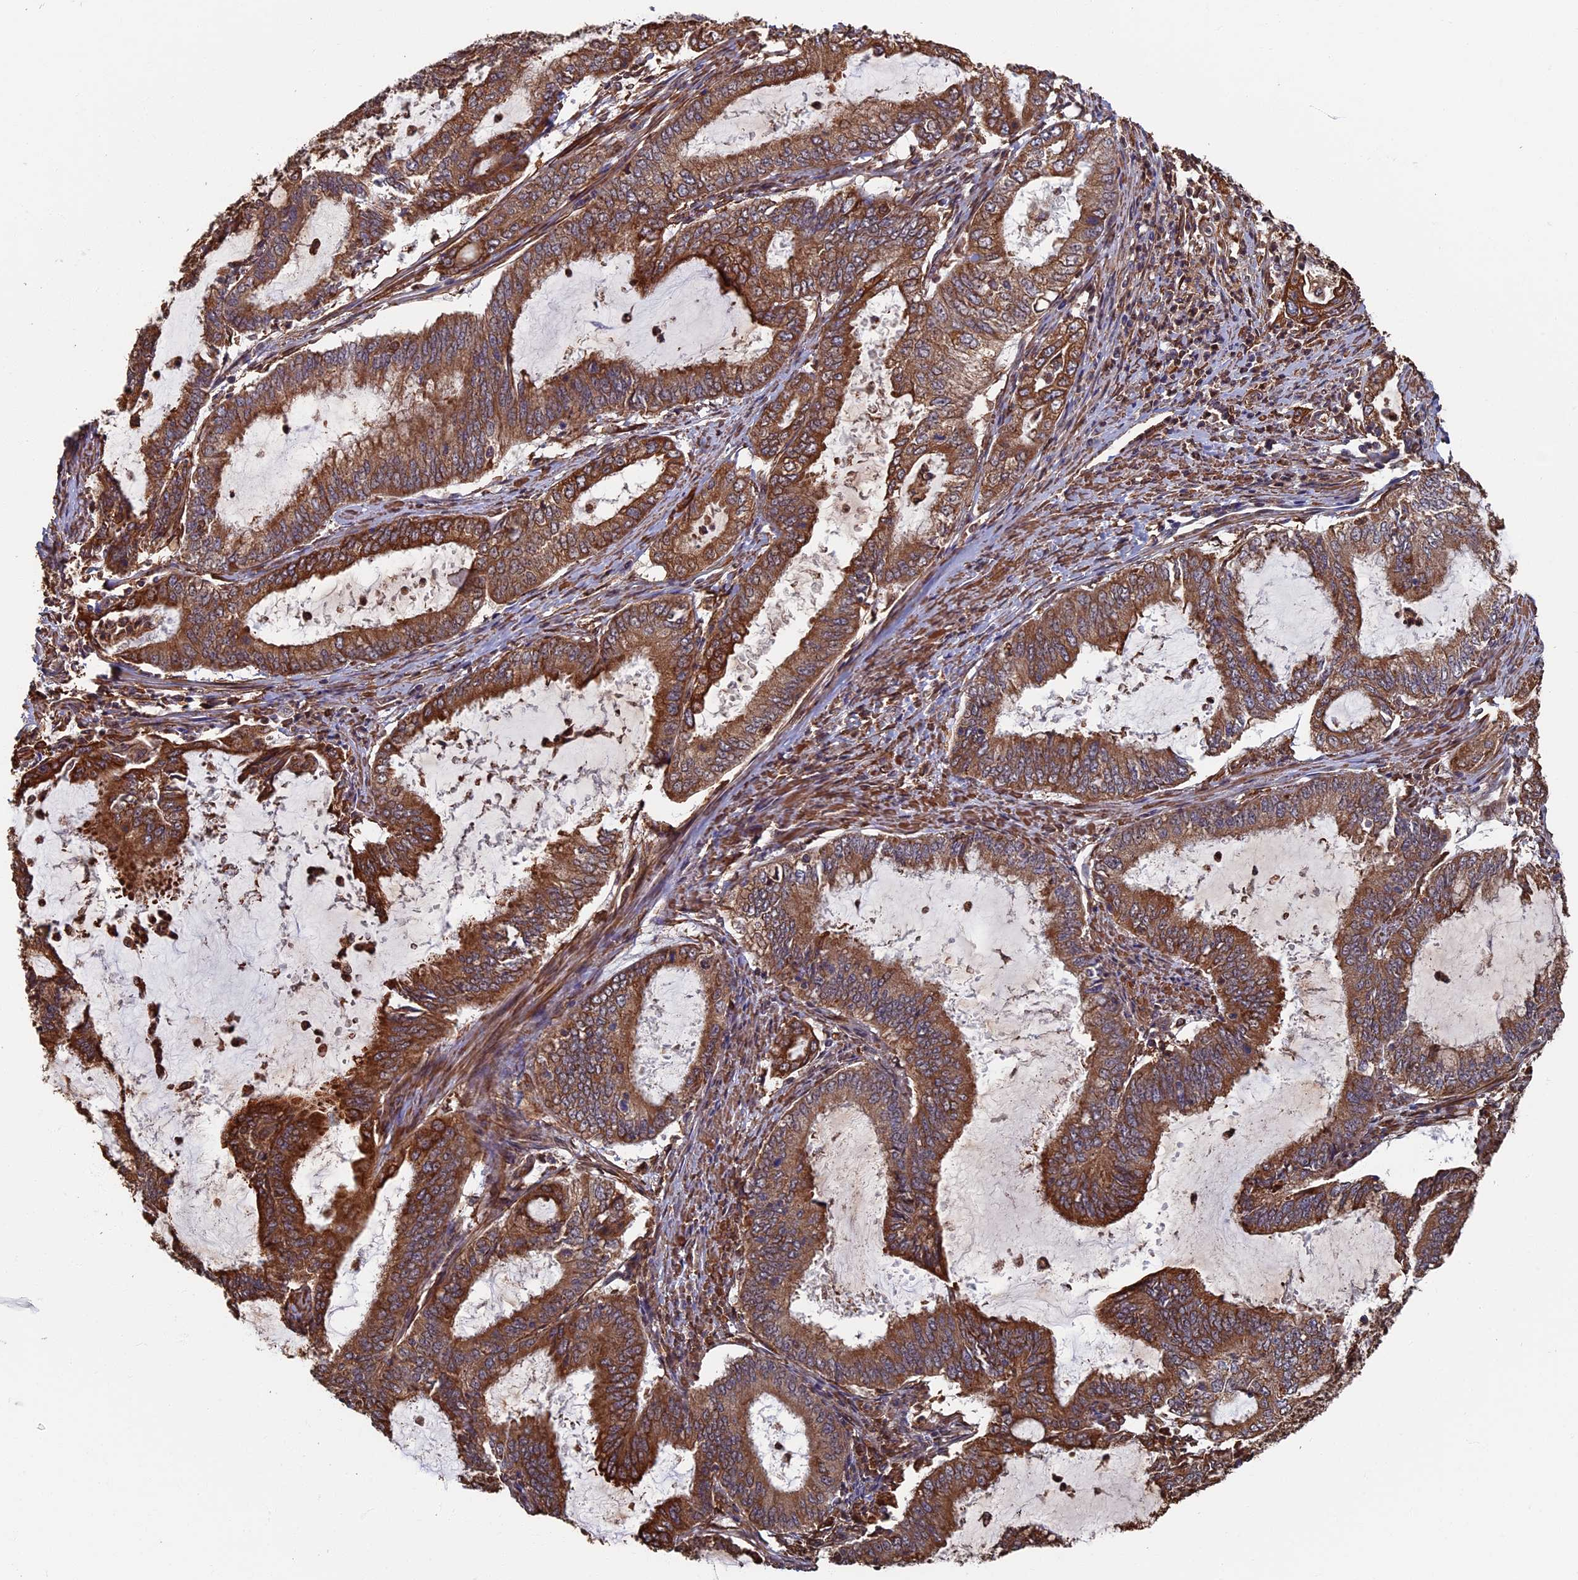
{"staining": {"intensity": "moderate", "quantity": ">75%", "location": "cytoplasmic/membranous"}, "tissue": "endometrial cancer", "cell_type": "Tumor cells", "image_type": "cancer", "snomed": [{"axis": "morphology", "description": "Adenocarcinoma, NOS"}, {"axis": "topography", "description": "Endometrium"}], "caption": "Moderate cytoplasmic/membranous protein positivity is appreciated in about >75% of tumor cells in endometrial cancer.", "gene": "CTDP1", "patient": {"sex": "female", "age": 51}}